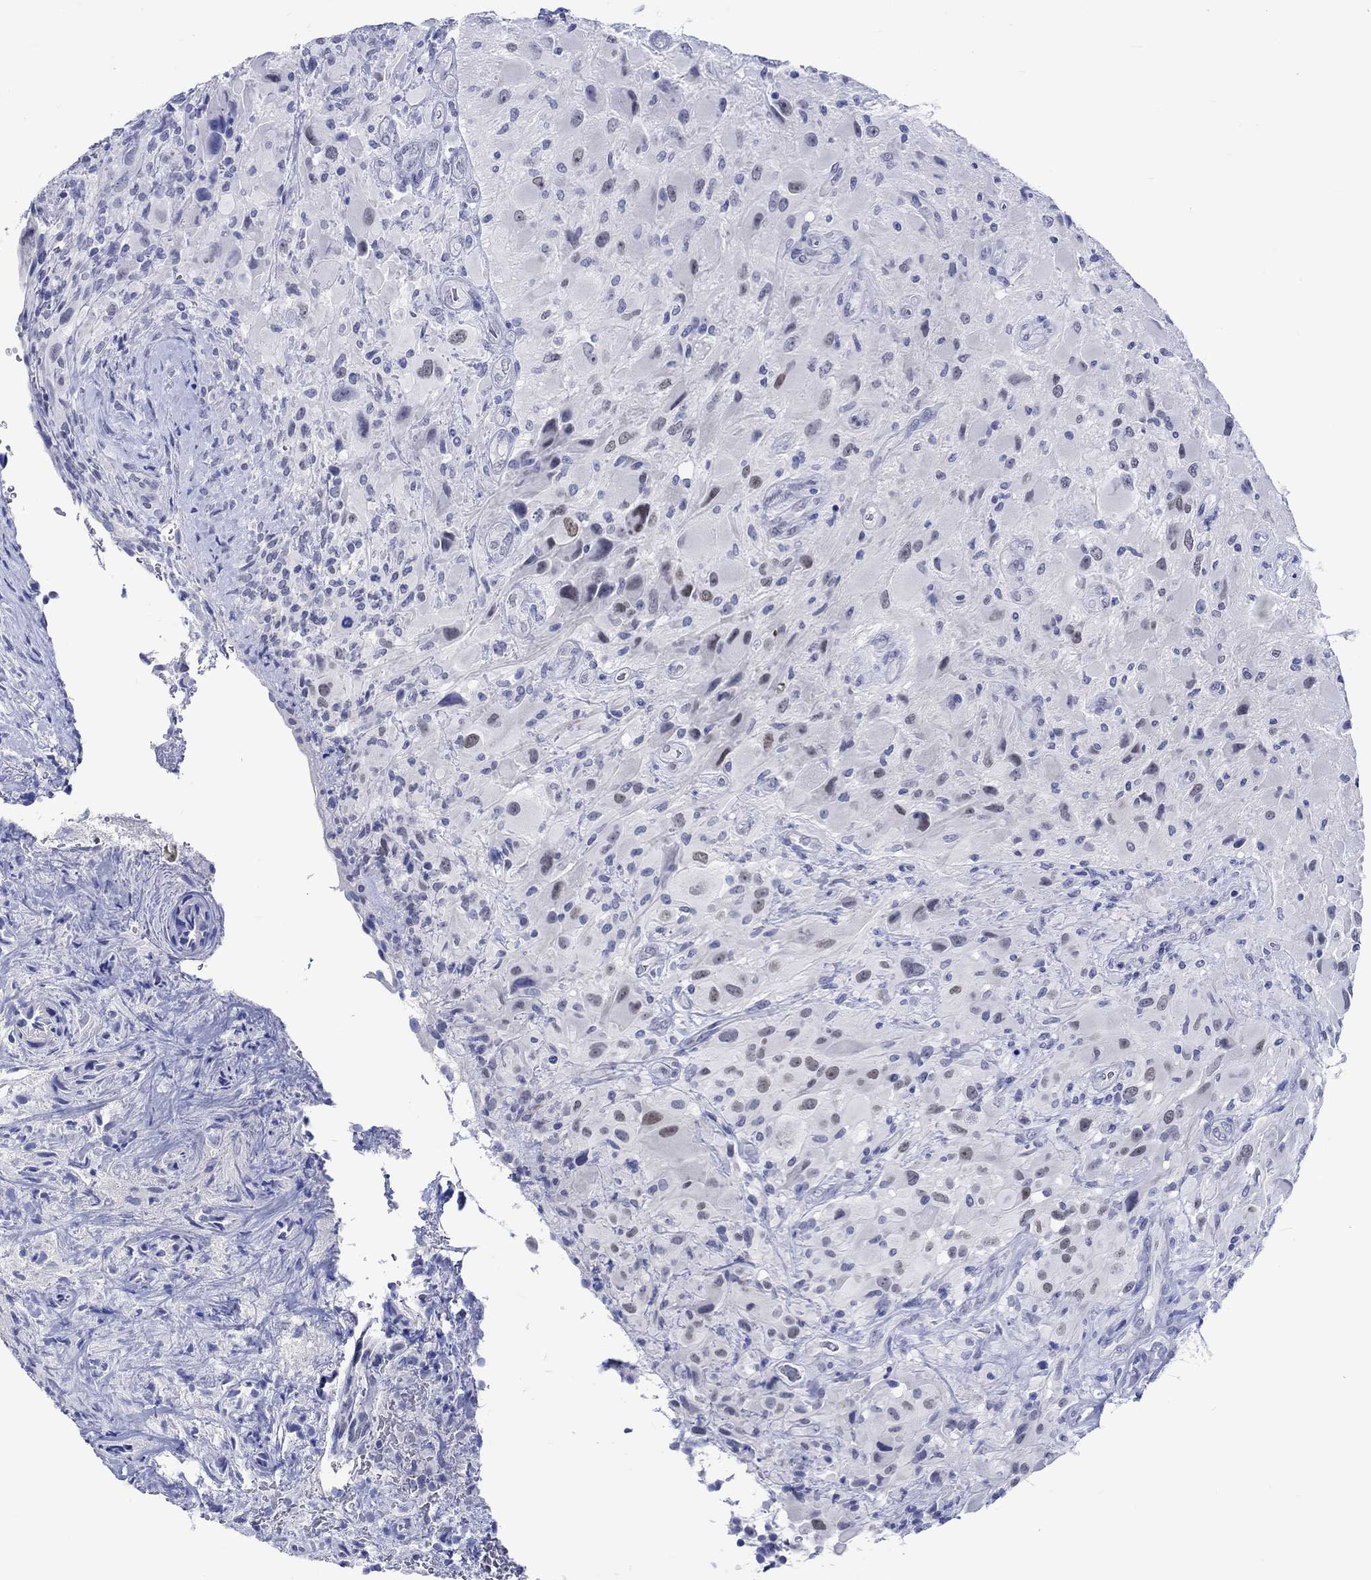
{"staining": {"intensity": "negative", "quantity": "none", "location": "none"}, "tissue": "glioma", "cell_type": "Tumor cells", "image_type": "cancer", "snomed": [{"axis": "morphology", "description": "Glioma, malignant, High grade"}, {"axis": "topography", "description": "Cerebral cortex"}], "caption": "This is an IHC photomicrograph of human glioma. There is no expression in tumor cells.", "gene": "KLHL33", "patient": {"sex": "male", "age": 35}}